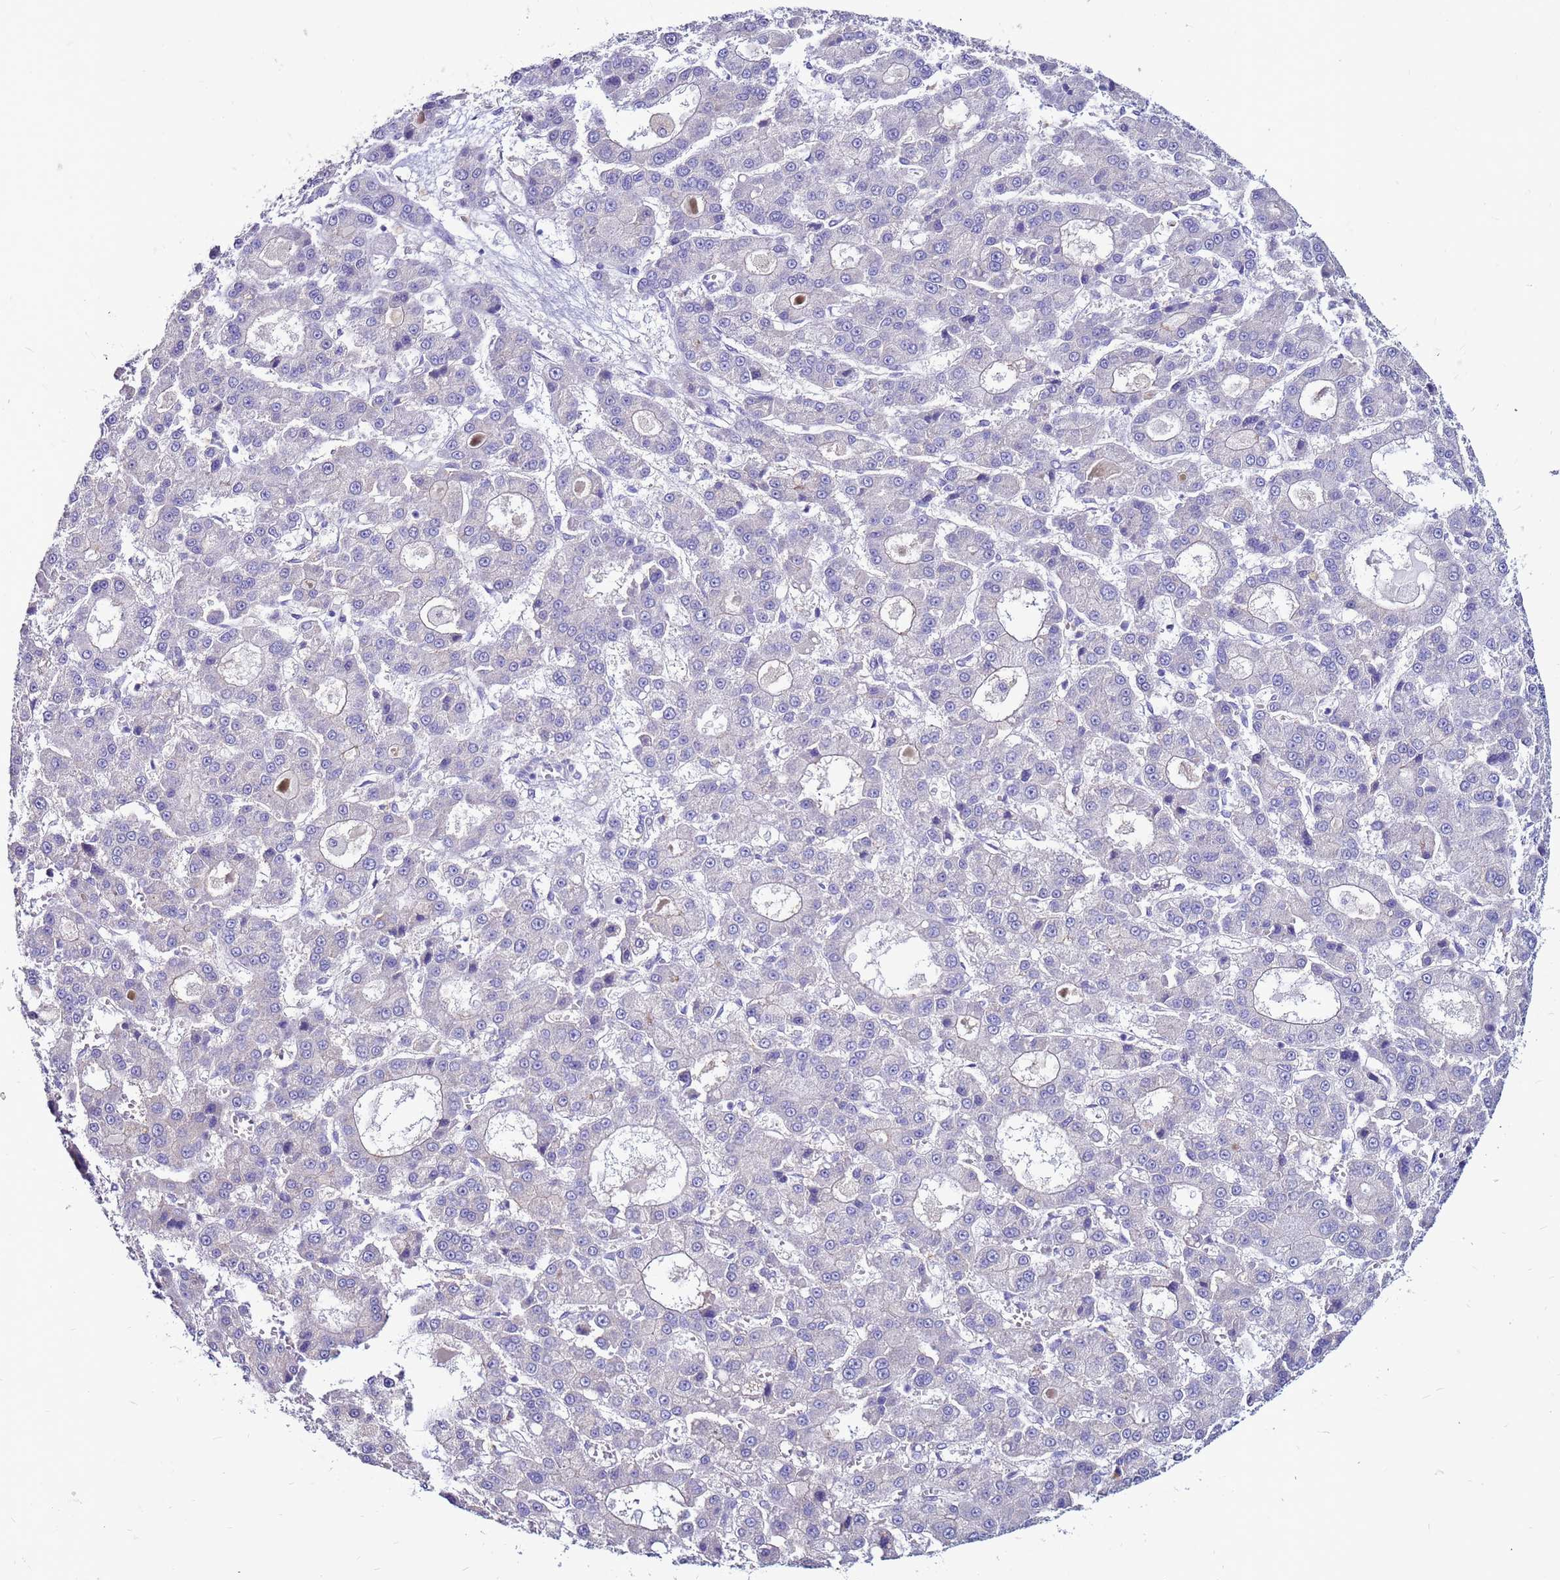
{"staining": {"intensity": "negative", "quantity": "none", "location": "none"}, "tissue": "liver cancer", "cell_type": "Tumor cells", "image_type": "cancer", "snomed": [{"axis": "morphology", "description": "Carcinoma, Hepatocellular, NOS"}, {"axis": "topography", "description": "Liver"}], "caption": "Micrograph shows no protein staining in tumor cells of liver cancer (hepatocellular carcinoma) tissue.", "gene": "SLC44A3", "patient": {"sex": "male", "age": 70}}